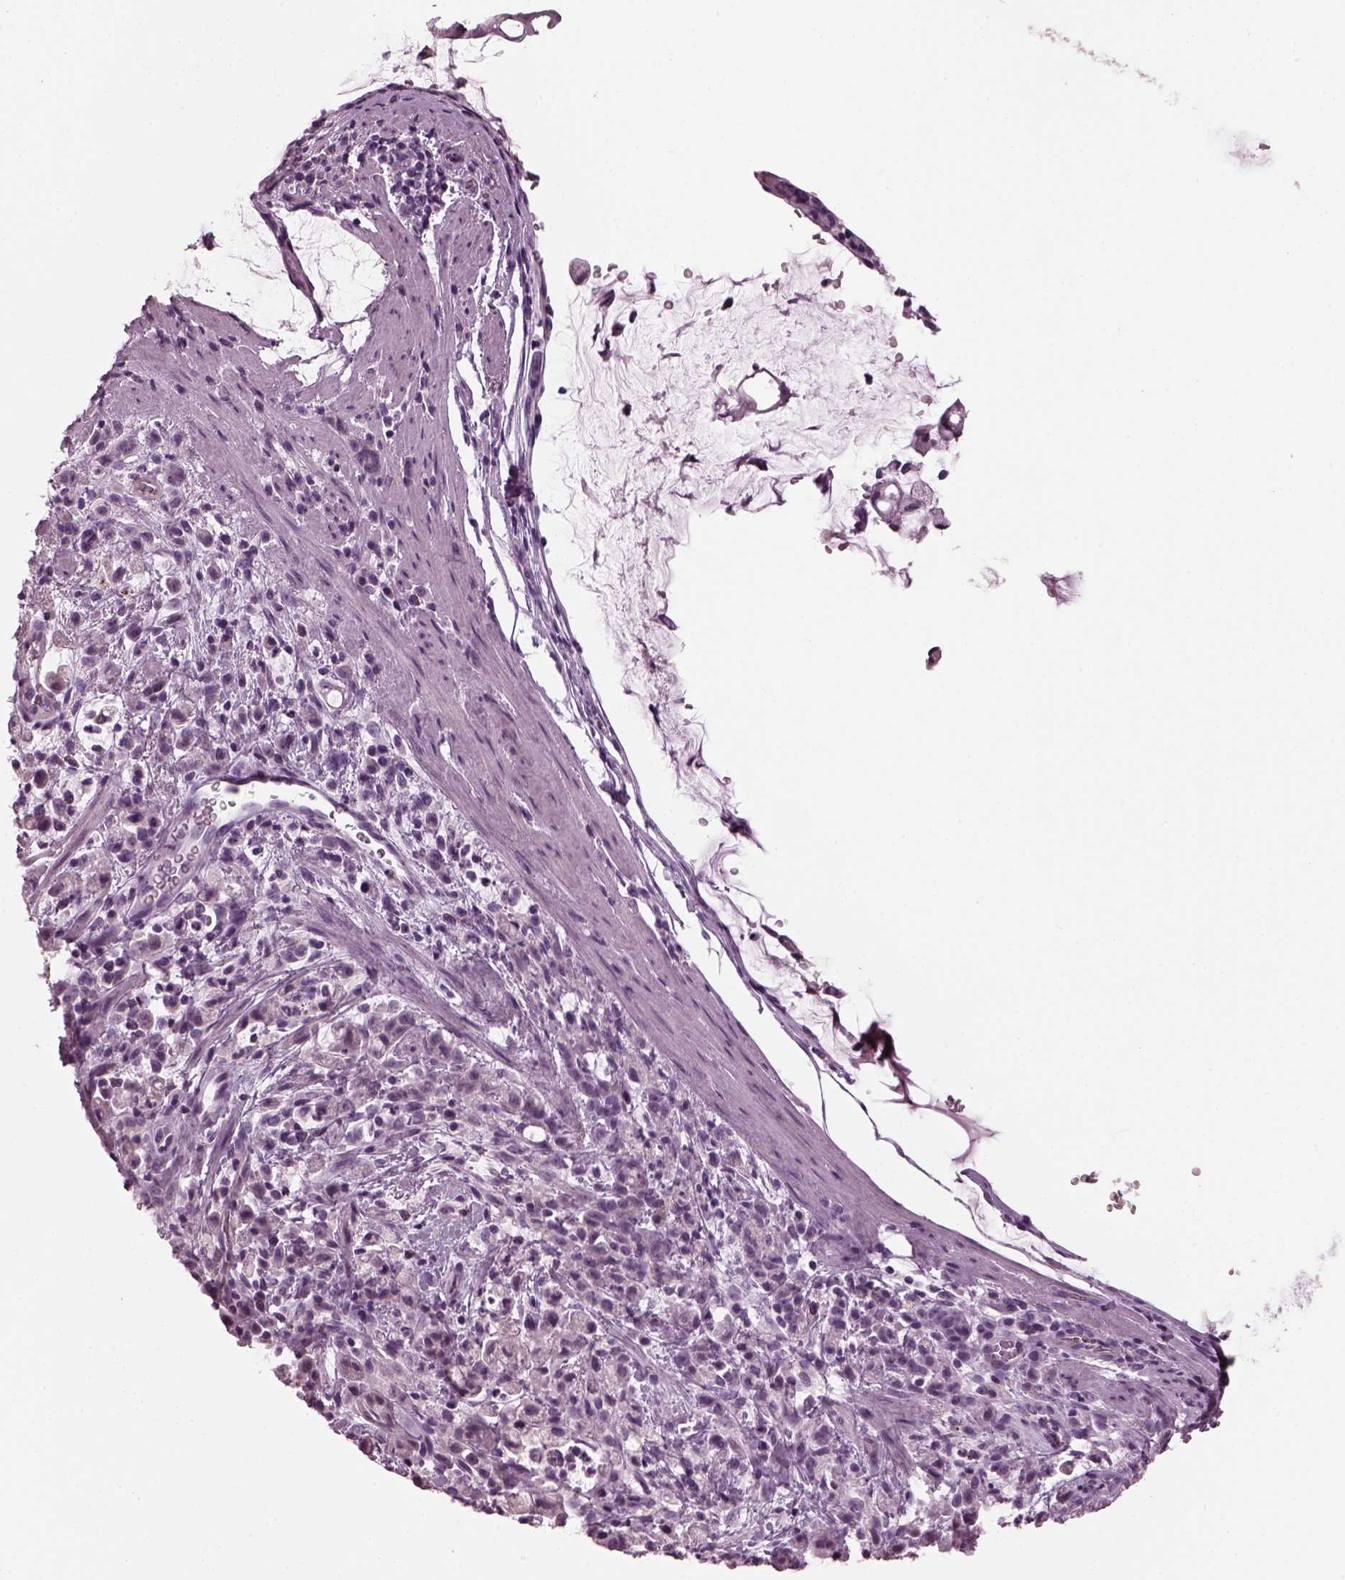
{"staining": {"intensity": "negative", "quantity": "none", "location": "none"}, "tissue": "stomach cancer", "cell_type": "Tumor cells", "image_type": "cancer", "snomed": [{"axis": "morphology", "description": "Adenocarcinoma, NOS"}, {"axis": "topography", "description": "Stomach"}], "caption": "DAB (3,3'-diaminobenzidine) immunohistochemical staining of human stomach cancer (adenocarcinoma) shows no significant expression in tumor cells.", "gene": "SLC6A17", "patient": {"sex": "female", "age": 60}}